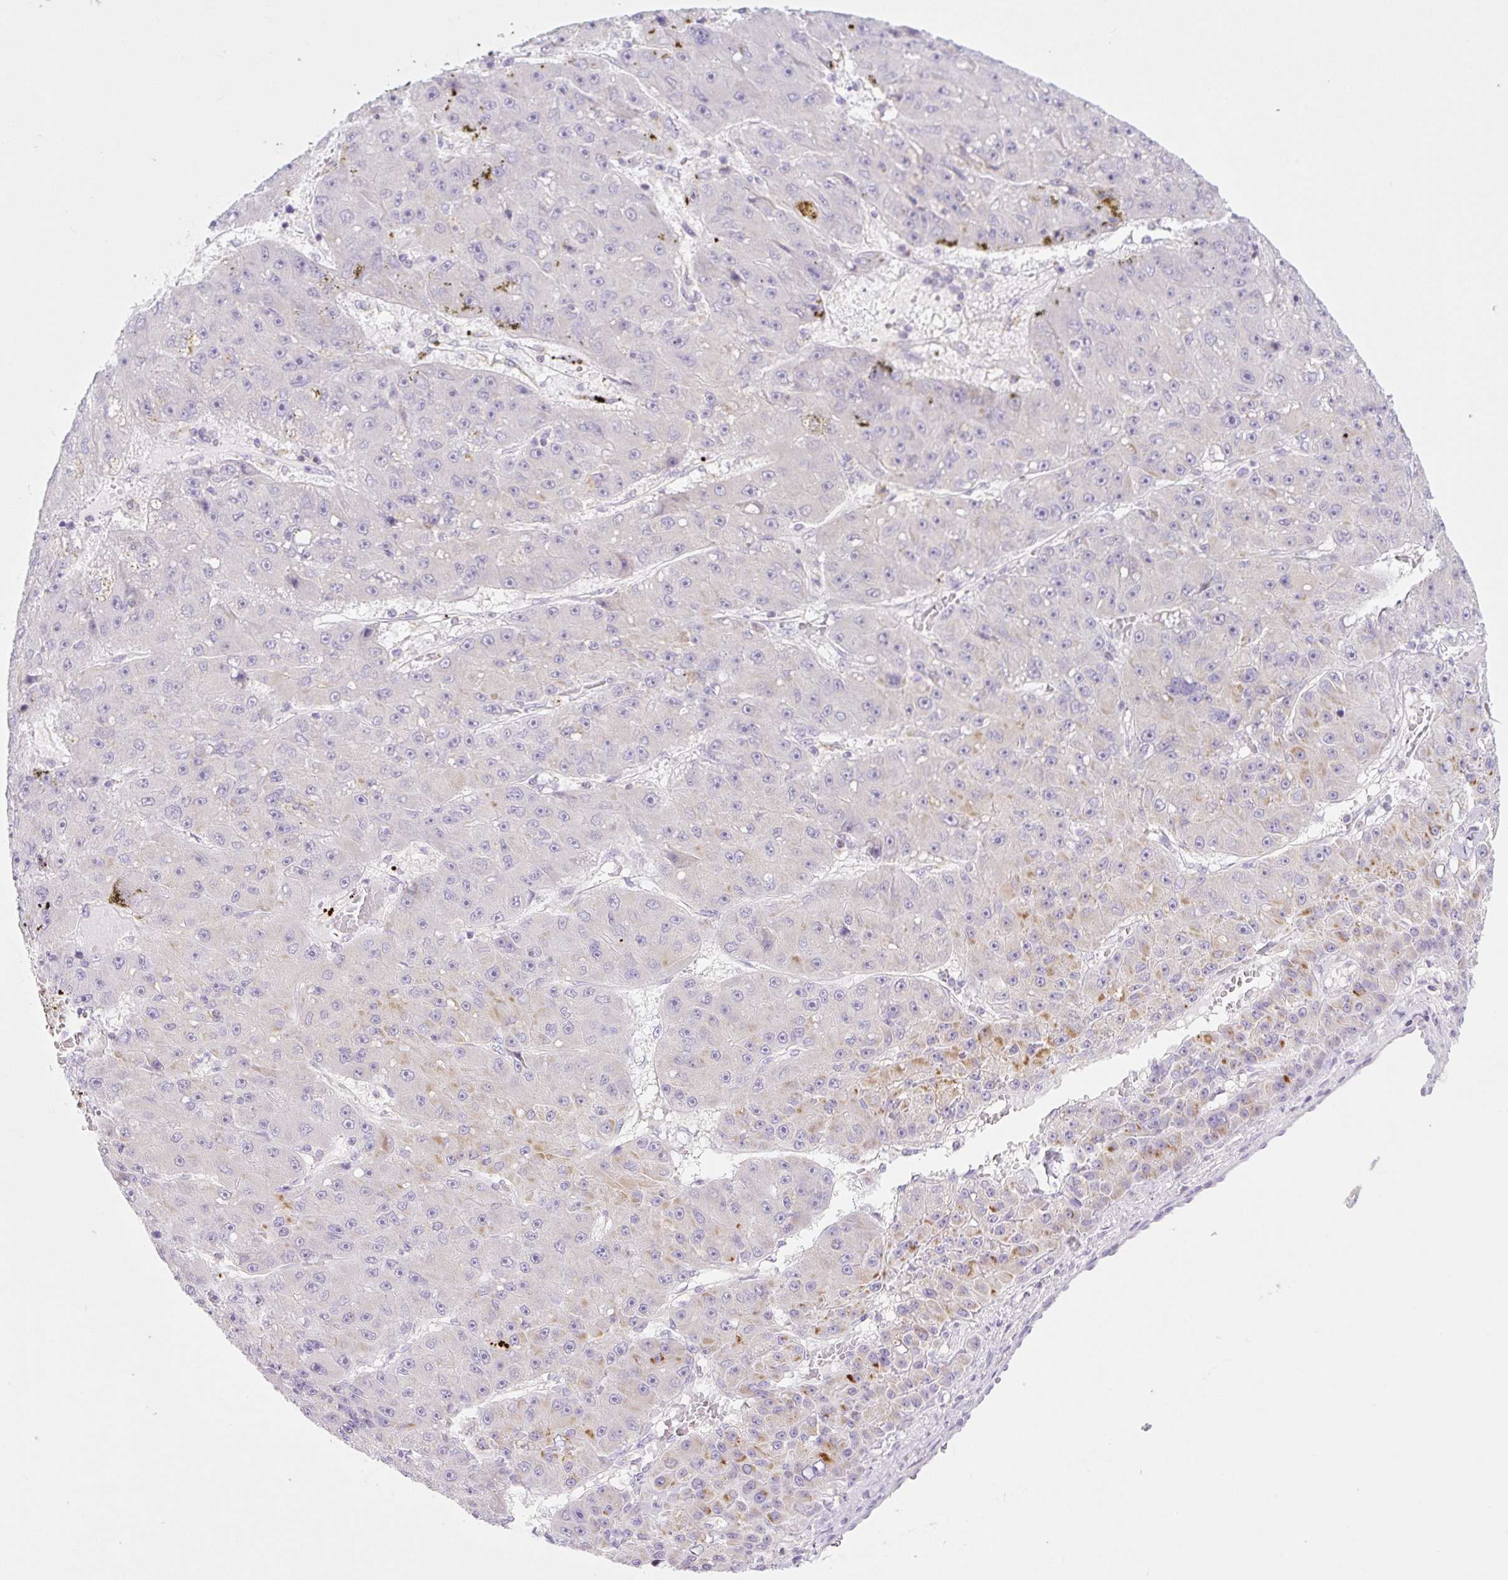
{"staining": {"intensity": "moderate", "quantity": "<25%", "location": "cytoplasmic/membranous"}, "tissue": "liver cancer", "cell_type": "Tumor cells", "image_type": "cancer", "snomed": [{"axis": "morphology", "description": "Carcinoma, Hepatocellular, NOS"}, {"axis": "topography", "description": "Liver"}], "caption": "High-power microscopy captured an immunohistochemistry (IHC) histopathology image of liver hepatocellular carcinoma, revealing moderate cytoplasmic/membranous expression in approximately <25% of tumor cells.", "gene": "FOCAD", "patient": {"sex": "male", "age": 67}}